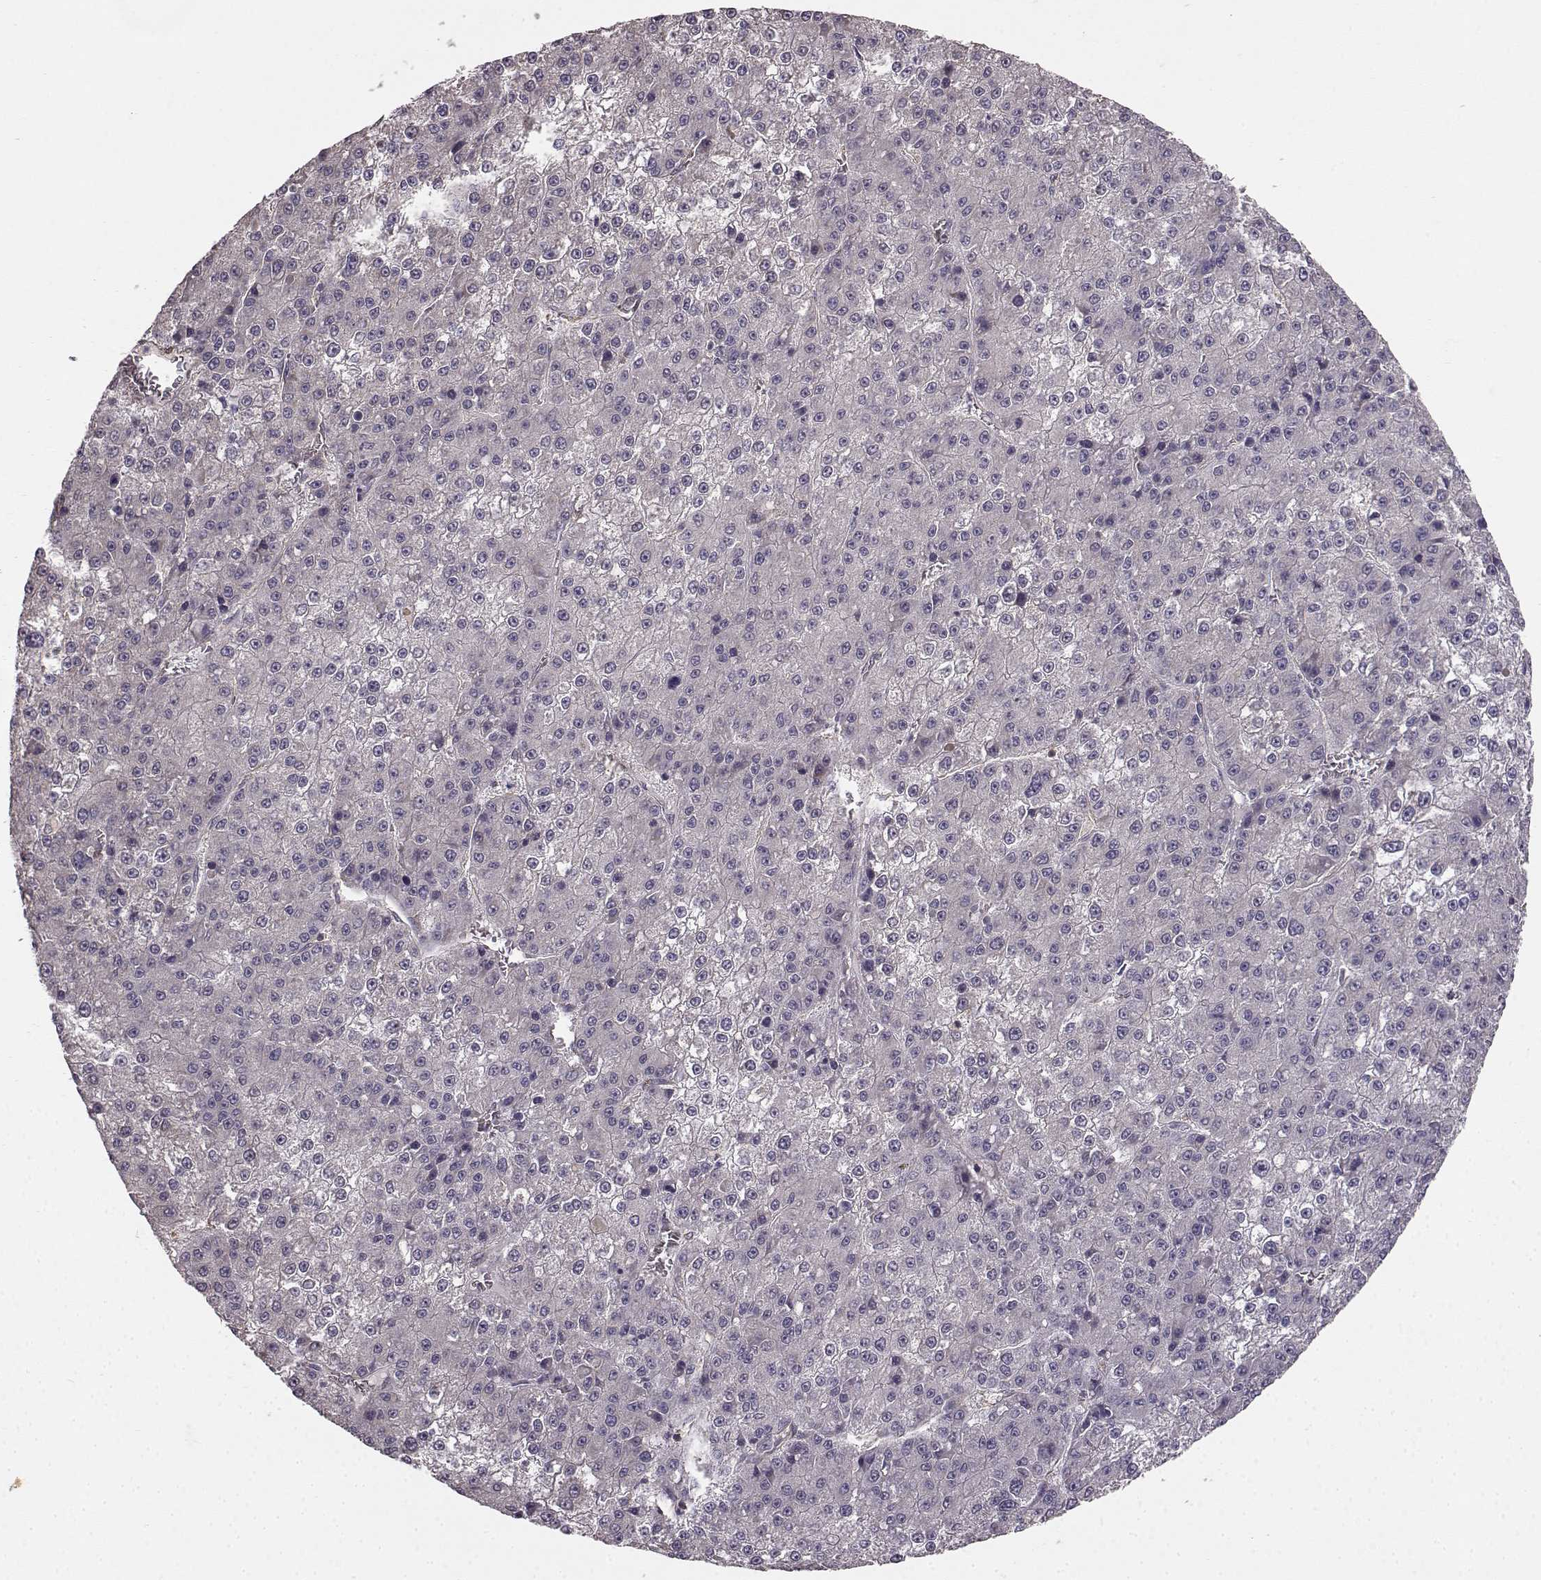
{"staining": {"intensity": "negative", "quantity": "none", "location": "none"}, "tissue": "liver cancer", "cell_type": "Tumor cells", "image_type": "cancer", "snomed": [{"axis": "morphology", "description": "Carcinoma, Hepatocellular, NOS"}, {"axis": "topography", "description": "Liver"}], "caption": "Human liver cancer stained for a protein using immunohistochemistry (IHC) exhibits no expression in tumor cells.", "gene": "ERBB3", "patient": {"sex": "female", "age": 73}}